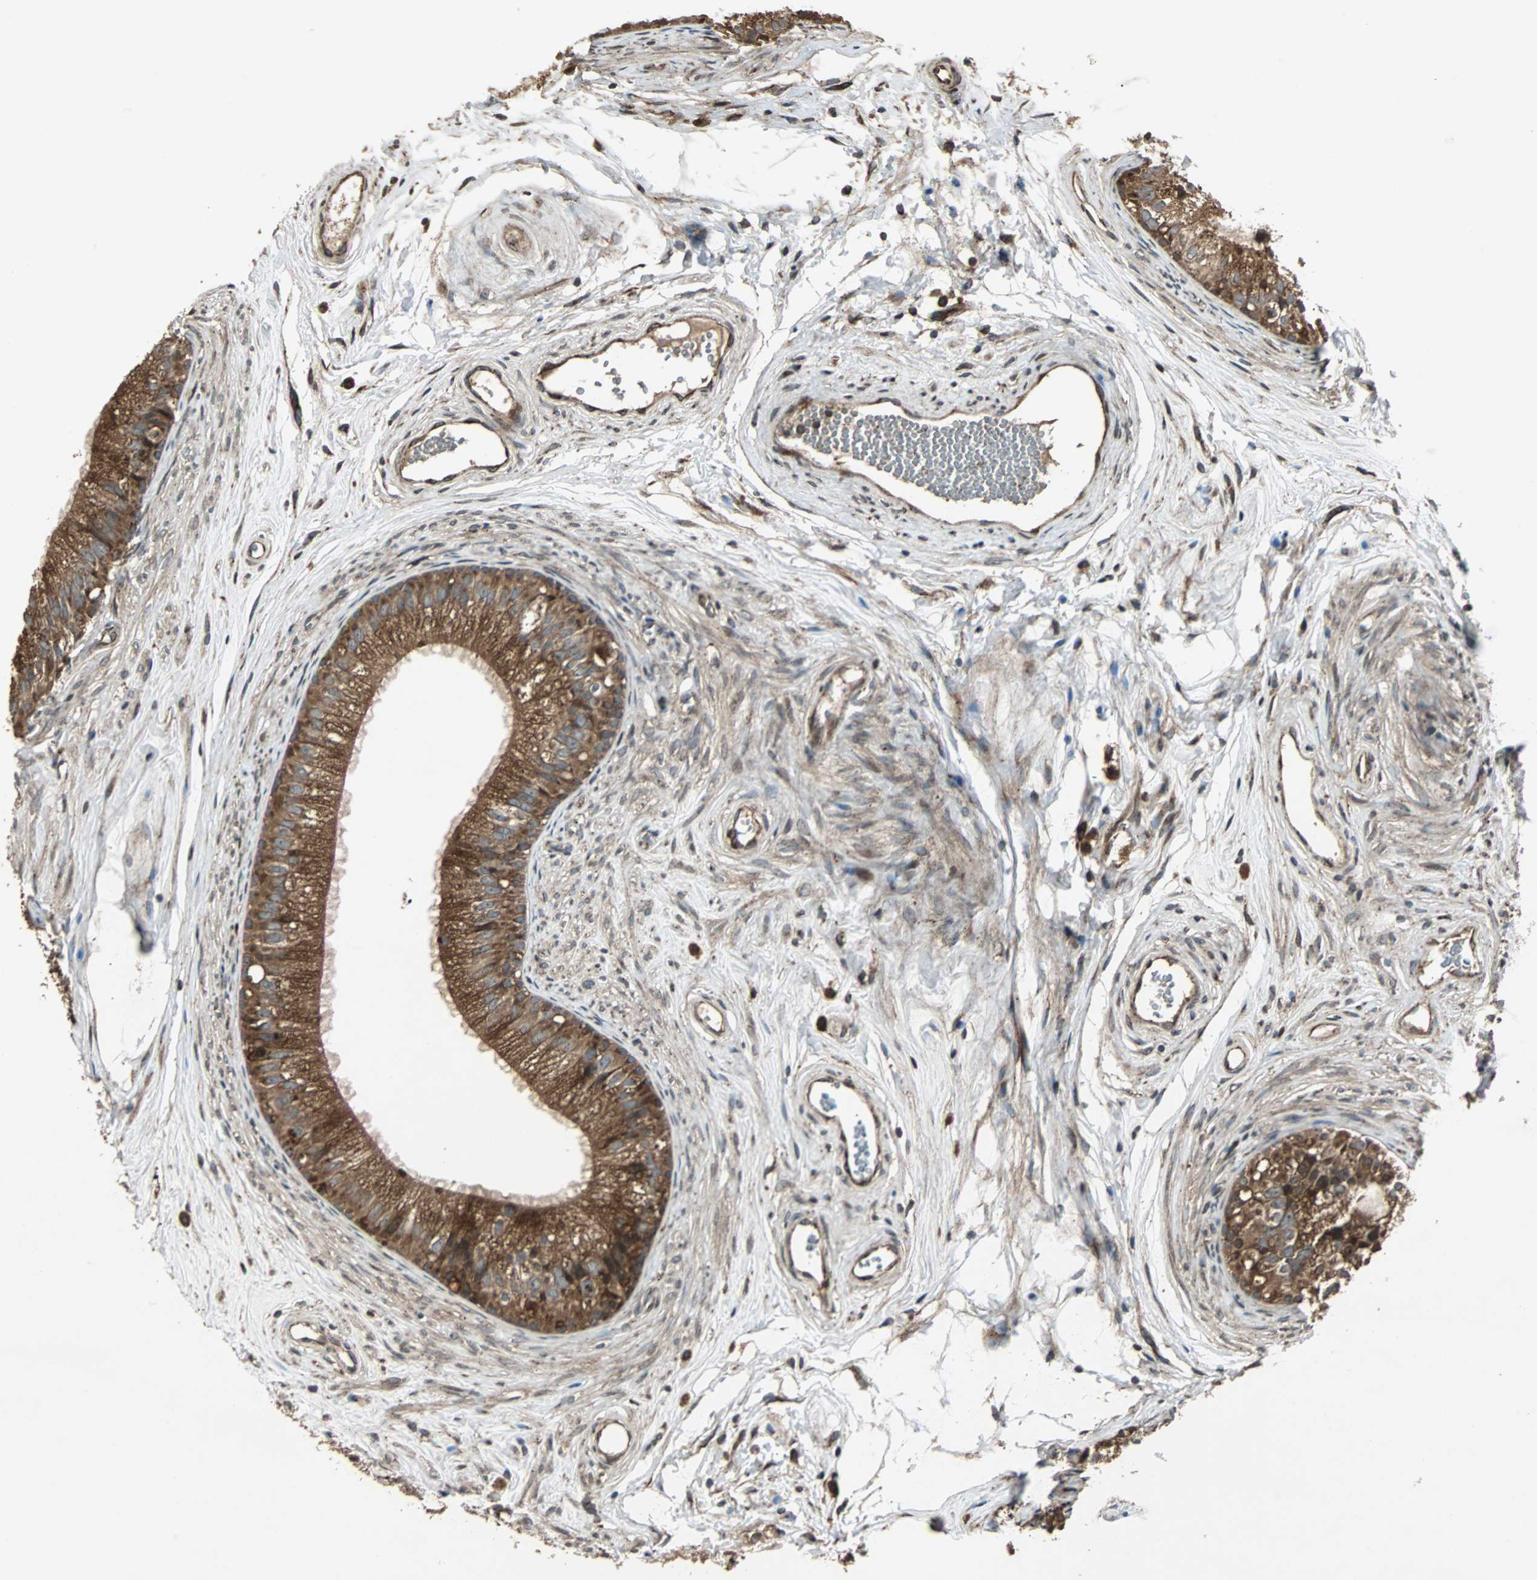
{"staining": {"intensity": "strong", "quantity": ">75%", "location": "cytoplasmic/membranous"}, "tissue": "epididymis", "cell_type": "Glandular cells", "image_type": "normal", "snomed": [{"axis": "morphology", "description": "Normal tissue, NOS"}, {"axis": "topography", "description": "Epididymis"}], "caption": "This micrograph reveals immunohistochemistry staining of normal epididymis, with high strong cytoplasmic/membranous staining in about >75% of glandular cells.", "gene": "RAB7A", "patient": {"sex": "male", "age": 56}}